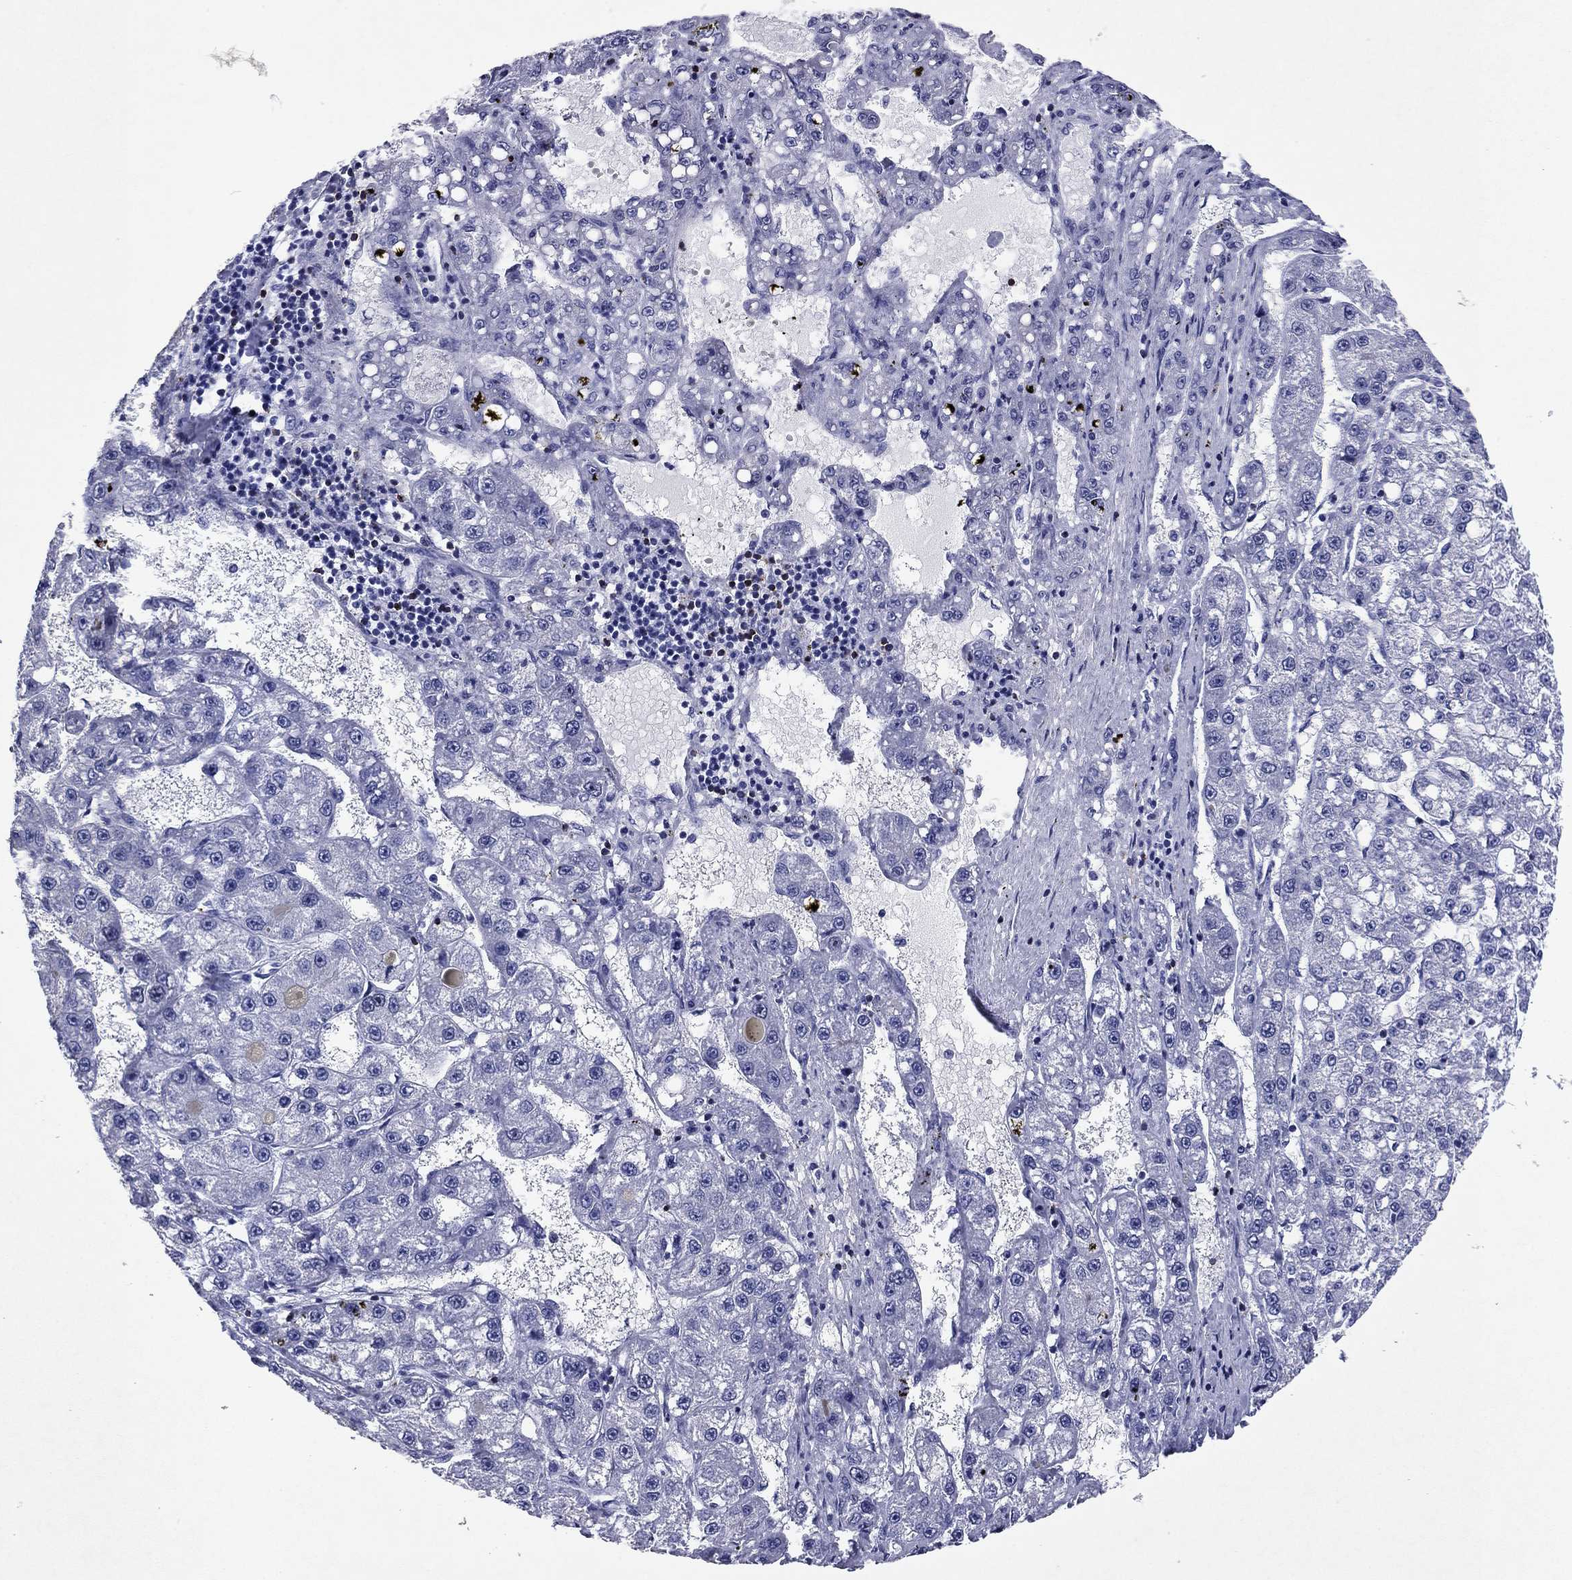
{"staining": {"intensity": "negative", "quantity": "none", "location": "none"}, "tissue": "liver cancer", "cell_type": "Tumor cells", "image_type": "cancer", "snomed": [{"axis": "morphology", "description": "Carcinoma, Hepatocellular, NOS"}, {"axis": "topography", "description": "Liver"}], "caption": "An image of human liver hepatocellular carcinoma is negative for staining in tumor cells.", "gene": "GZMK", "patient": {"sex": "female", "age": 65}}